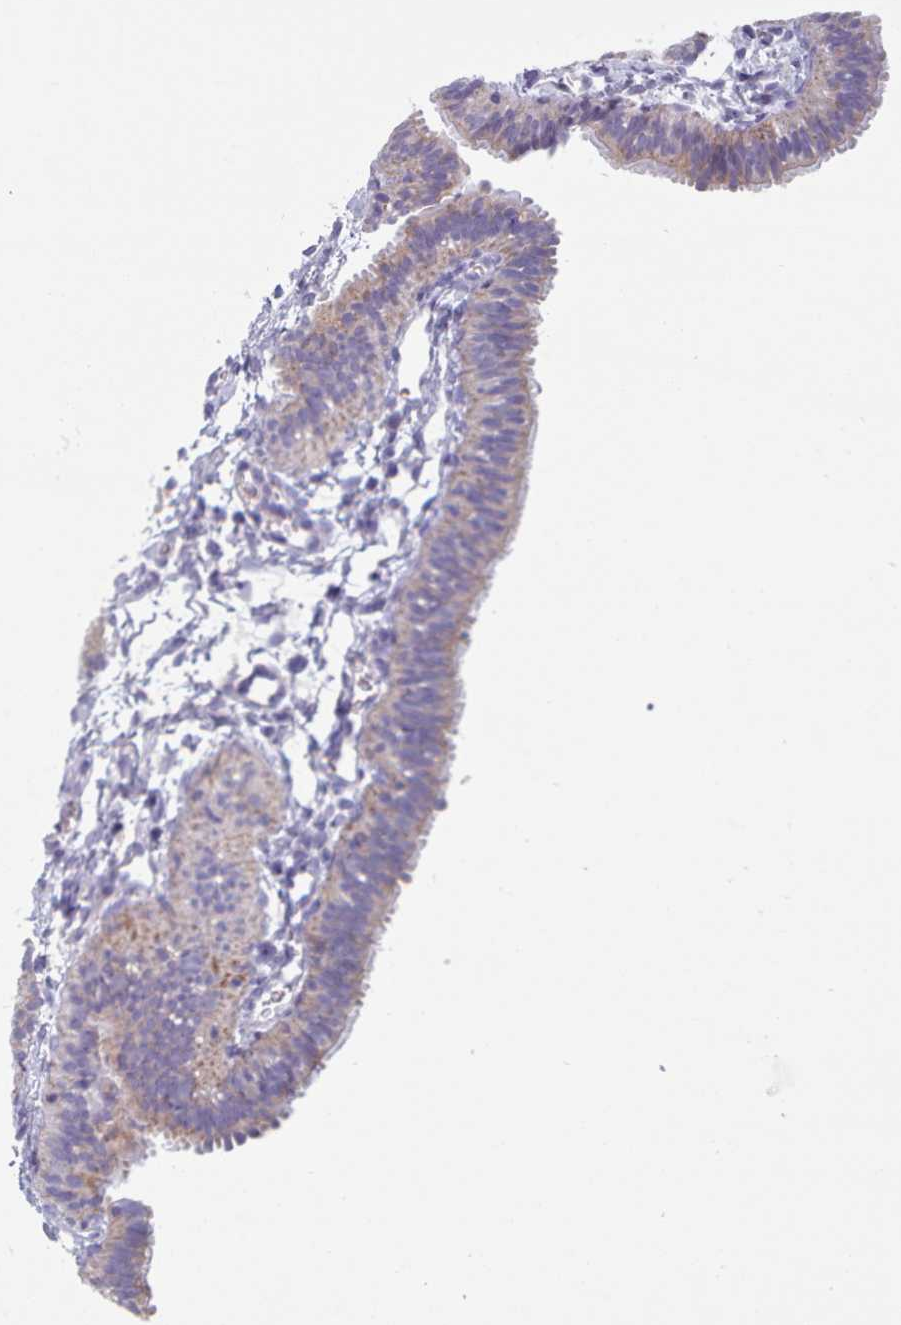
{"staining": {"intensity": "weak", "quantity": ">75%", "location": "cytoplasmic/membranous"}, "tissue": "fallopian tube", "cell_type": "Glandular cells", "image_type": "normal", "snomed": [{"axis": "morphology", "description": "Normal tissue, NOS"}, {"axis": "topography", "description": "Fallopian tube"}], "caption": "Protein staining reveals weak cytoplasmic/membranous staining in about >75% of glandular cells in unremarkable fallopian tube. (Brightfield microscopy of DAB IHC at high magnification).", "gene": "FAM170B", "patient": {"sex": "female", "age": 35}}